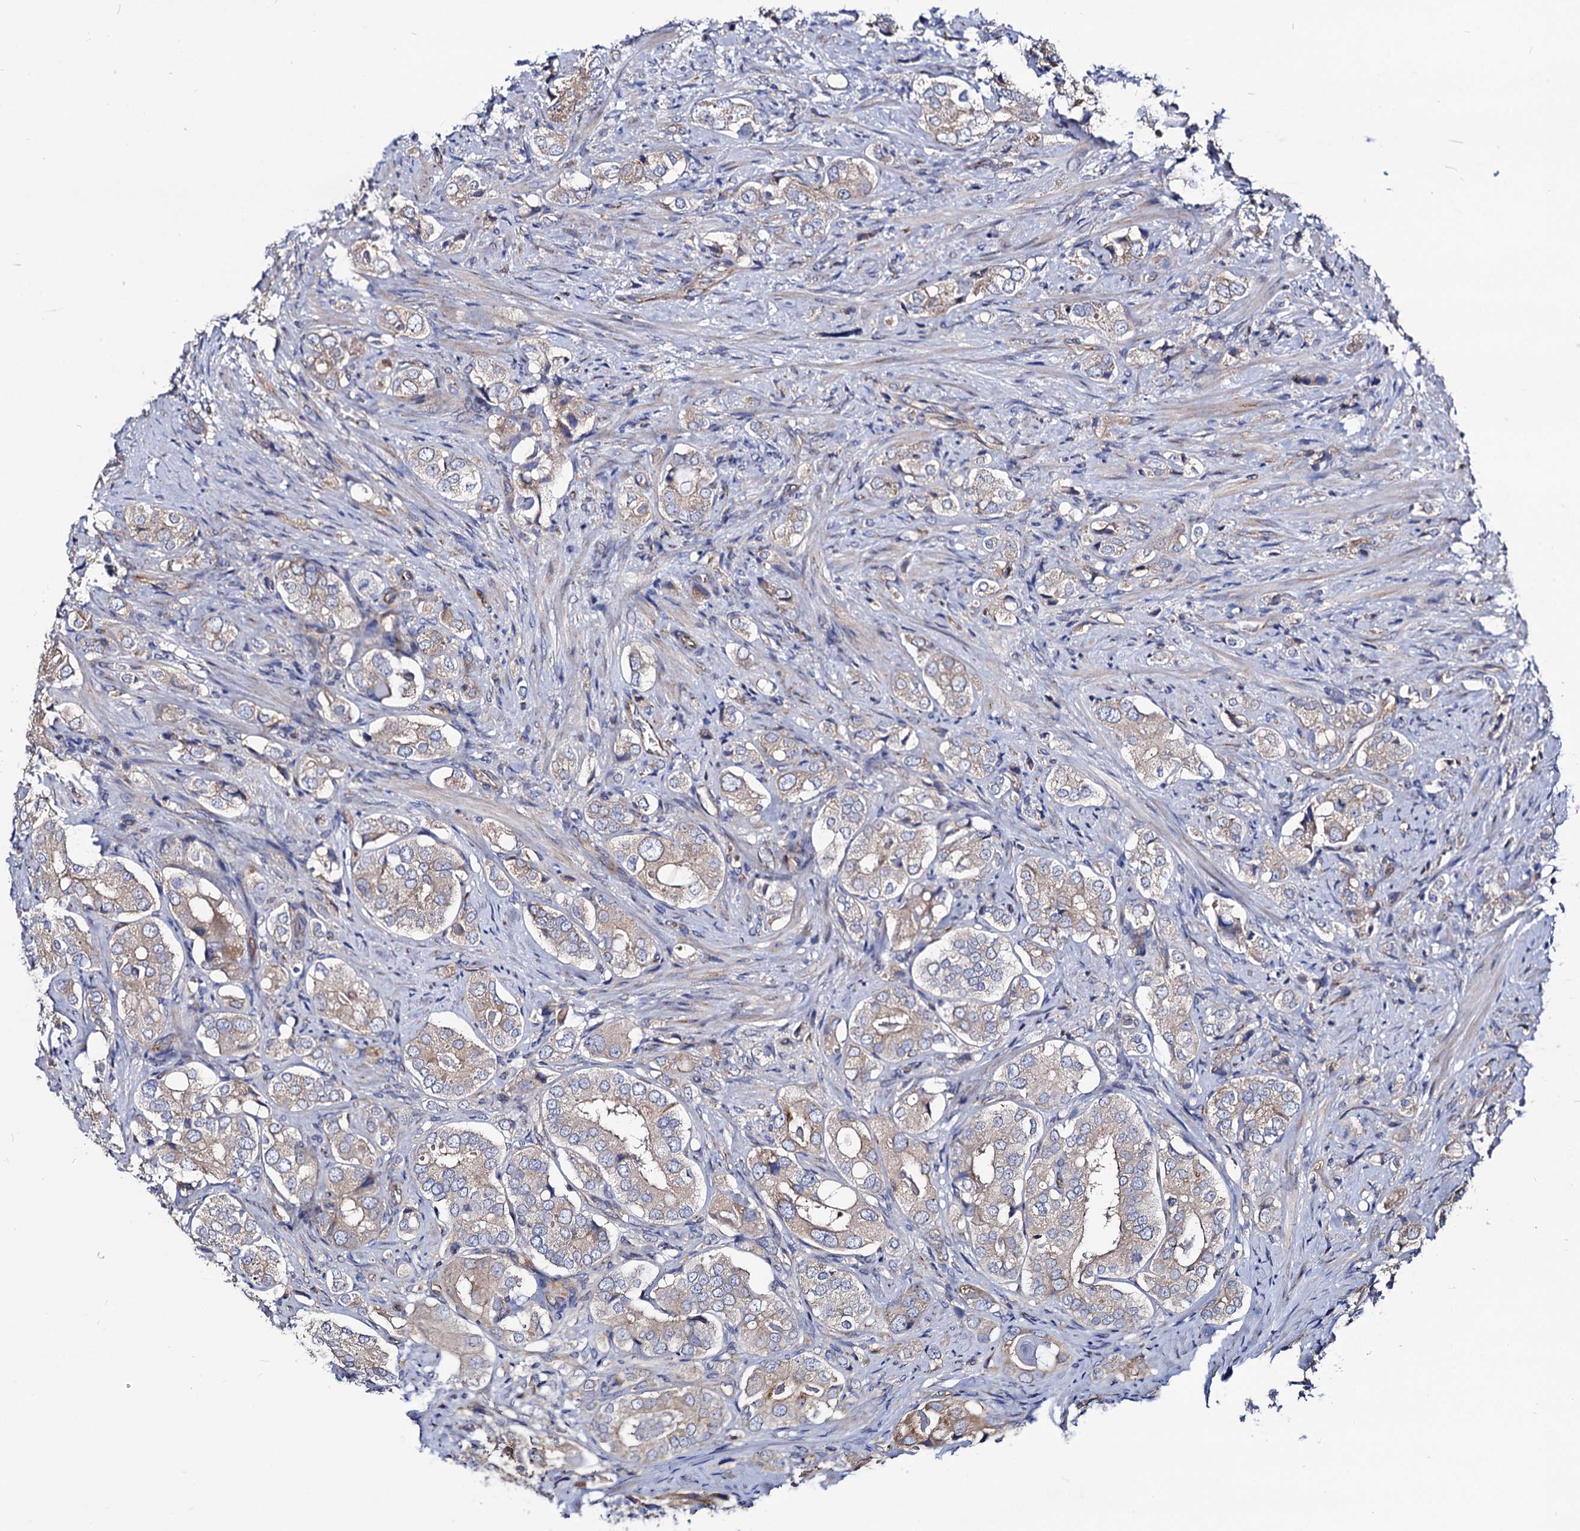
{"staining": {"intensity": "weak", "quantity": "<25%", "location": "cytoplasmic/membranous"}, "tissue": "prostate cancer", "cell_type": "Tumor cells", "image_type": "cancer", "snomed": [{"axis": "morphology", "description": "Adenocarcinoma, High grade"}, {"axis": "topography", "description": "Prostate"}], "caption": "Tumor cells show no significant staining in prostate cancer (adenocarcinoma (high-grade)).", "gene": "DYDC1", "patient": {"sex": "male", "age": 65}}